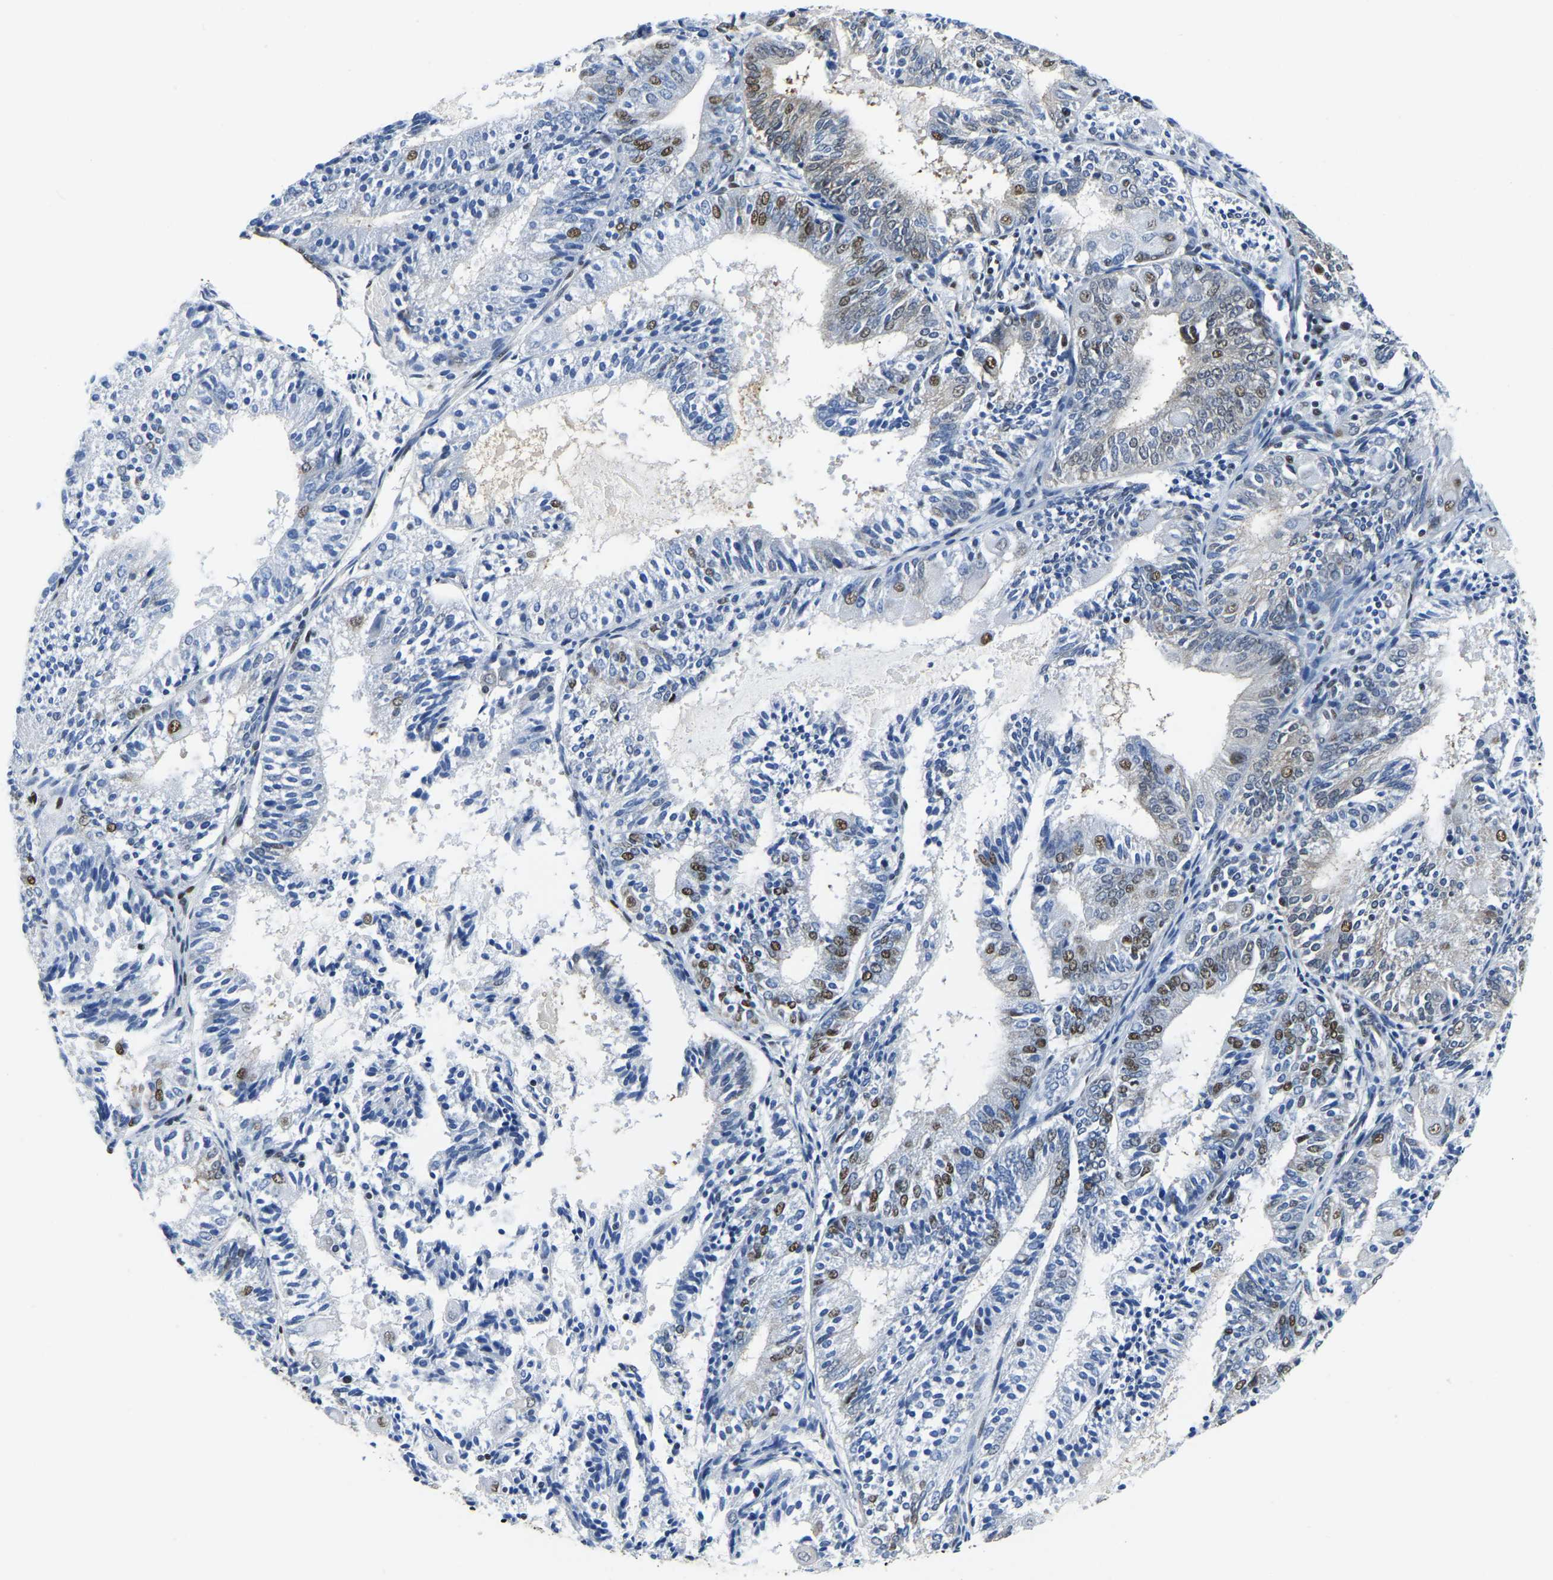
{"staining": {"intensity": "moderate", "quantity": "<25%", "location": "nuclear"}, "tissue": "endometrial cancer", "cell_type": "Tumor cells", "image_type": "cancer", "snomed": [{"axis": "morphology", "description": "Adenocarcinoma, NOS"}, {"axis": "topography", "description": "Endometrium"}], "caption": "IHC micrograph of endometrial cancer stained for a protein (brown), which shows low levels of moderate nuclear staining in approximately <25% of tumor cells.", "gene": "UBA1", "patient": {"sex": "female", "age": 81}}